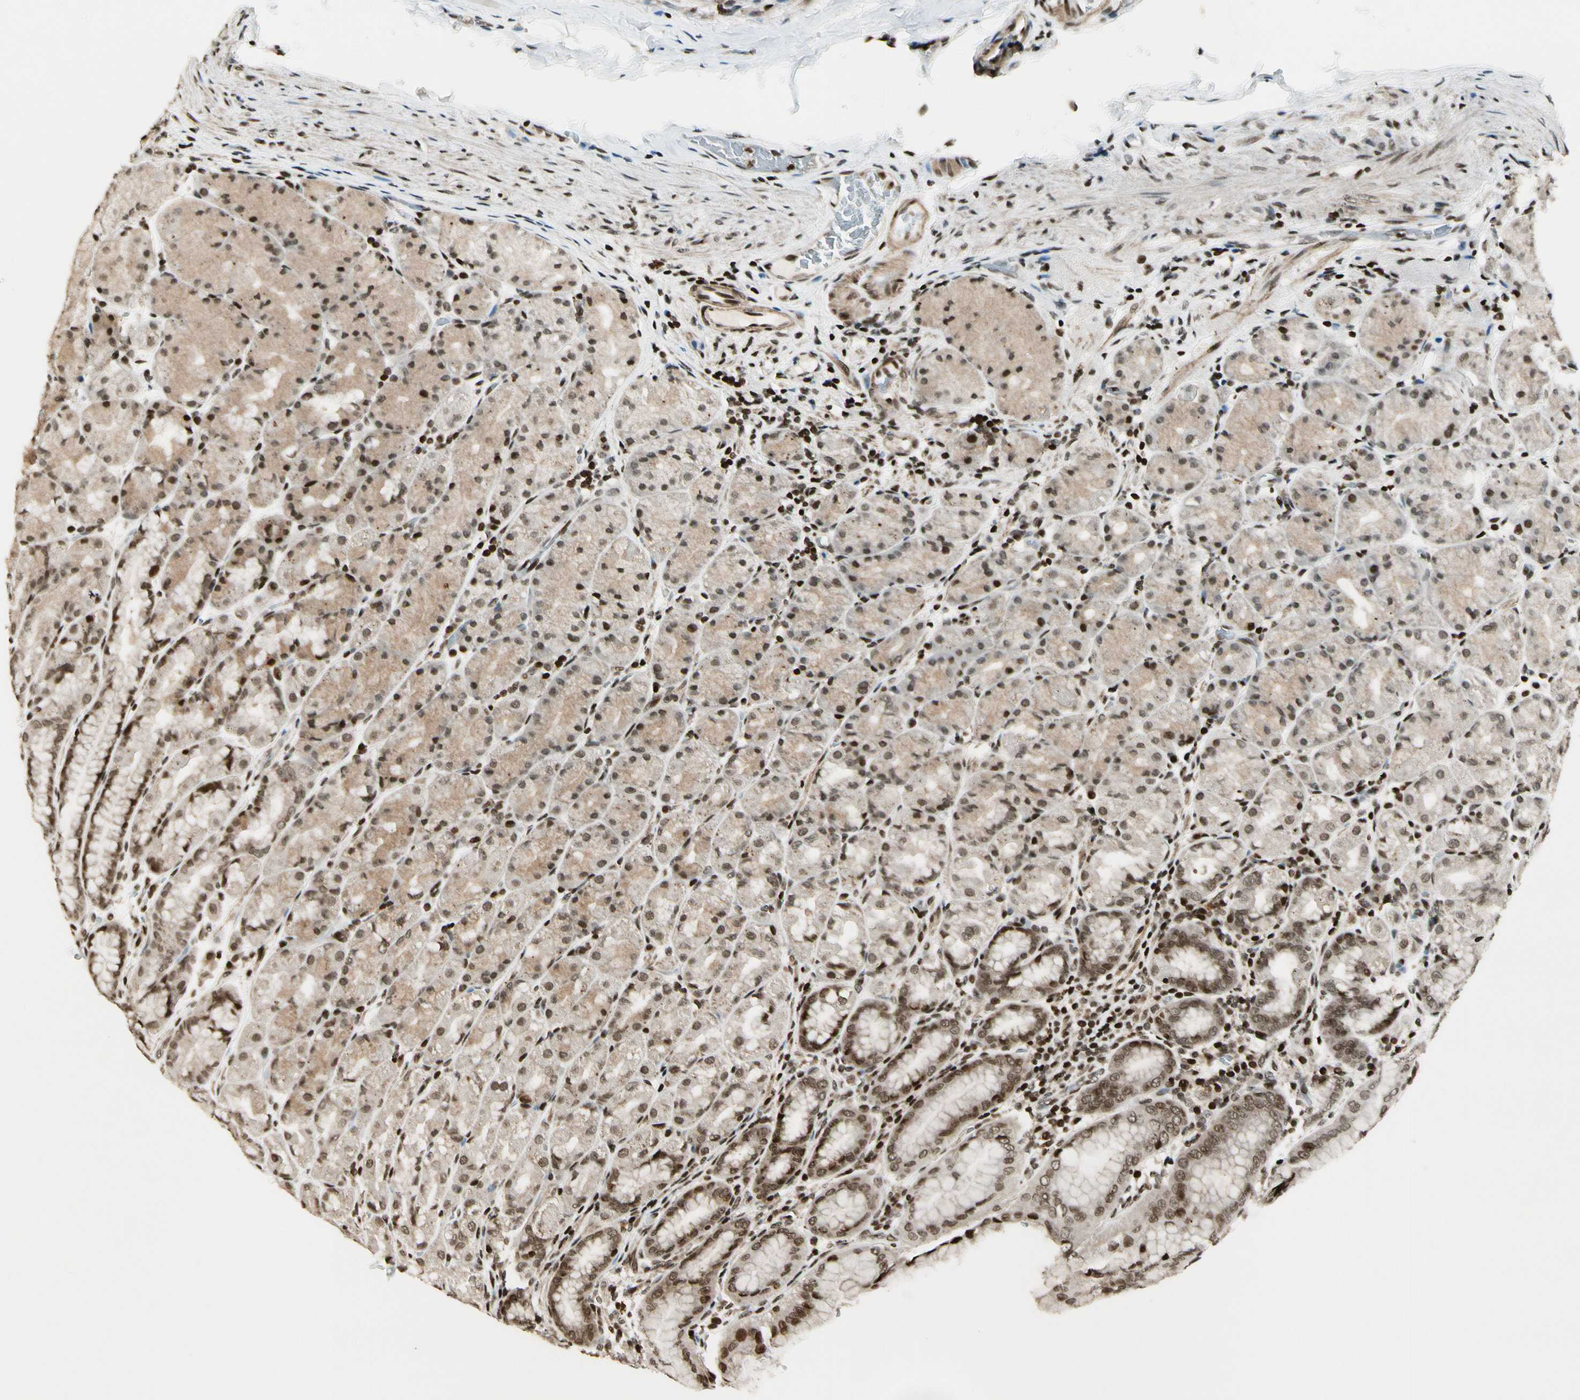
{"staining": {"intensity": "strong", "quantity": ">75%", "location": "cytoplasmic/membranous,nuclear"}, "tissue": "stomach", "cell_type": "Glandular cells", "image_type": "normal", "snomed": [{"axis": "morphology", "description": "Normal tissue, NOS"}, {"axis": "topography", "description": "Stomach, upper"}], "caption": "This histopathology image reveals immunohistochemistry (IHC) staining of benign human stomach, with high strong cytoplasmic/membranous,nuclear positivity in about >75% of glandular cells.", "gene": "TSHZ3", "patient": {"sex": "male", "age": 68}}